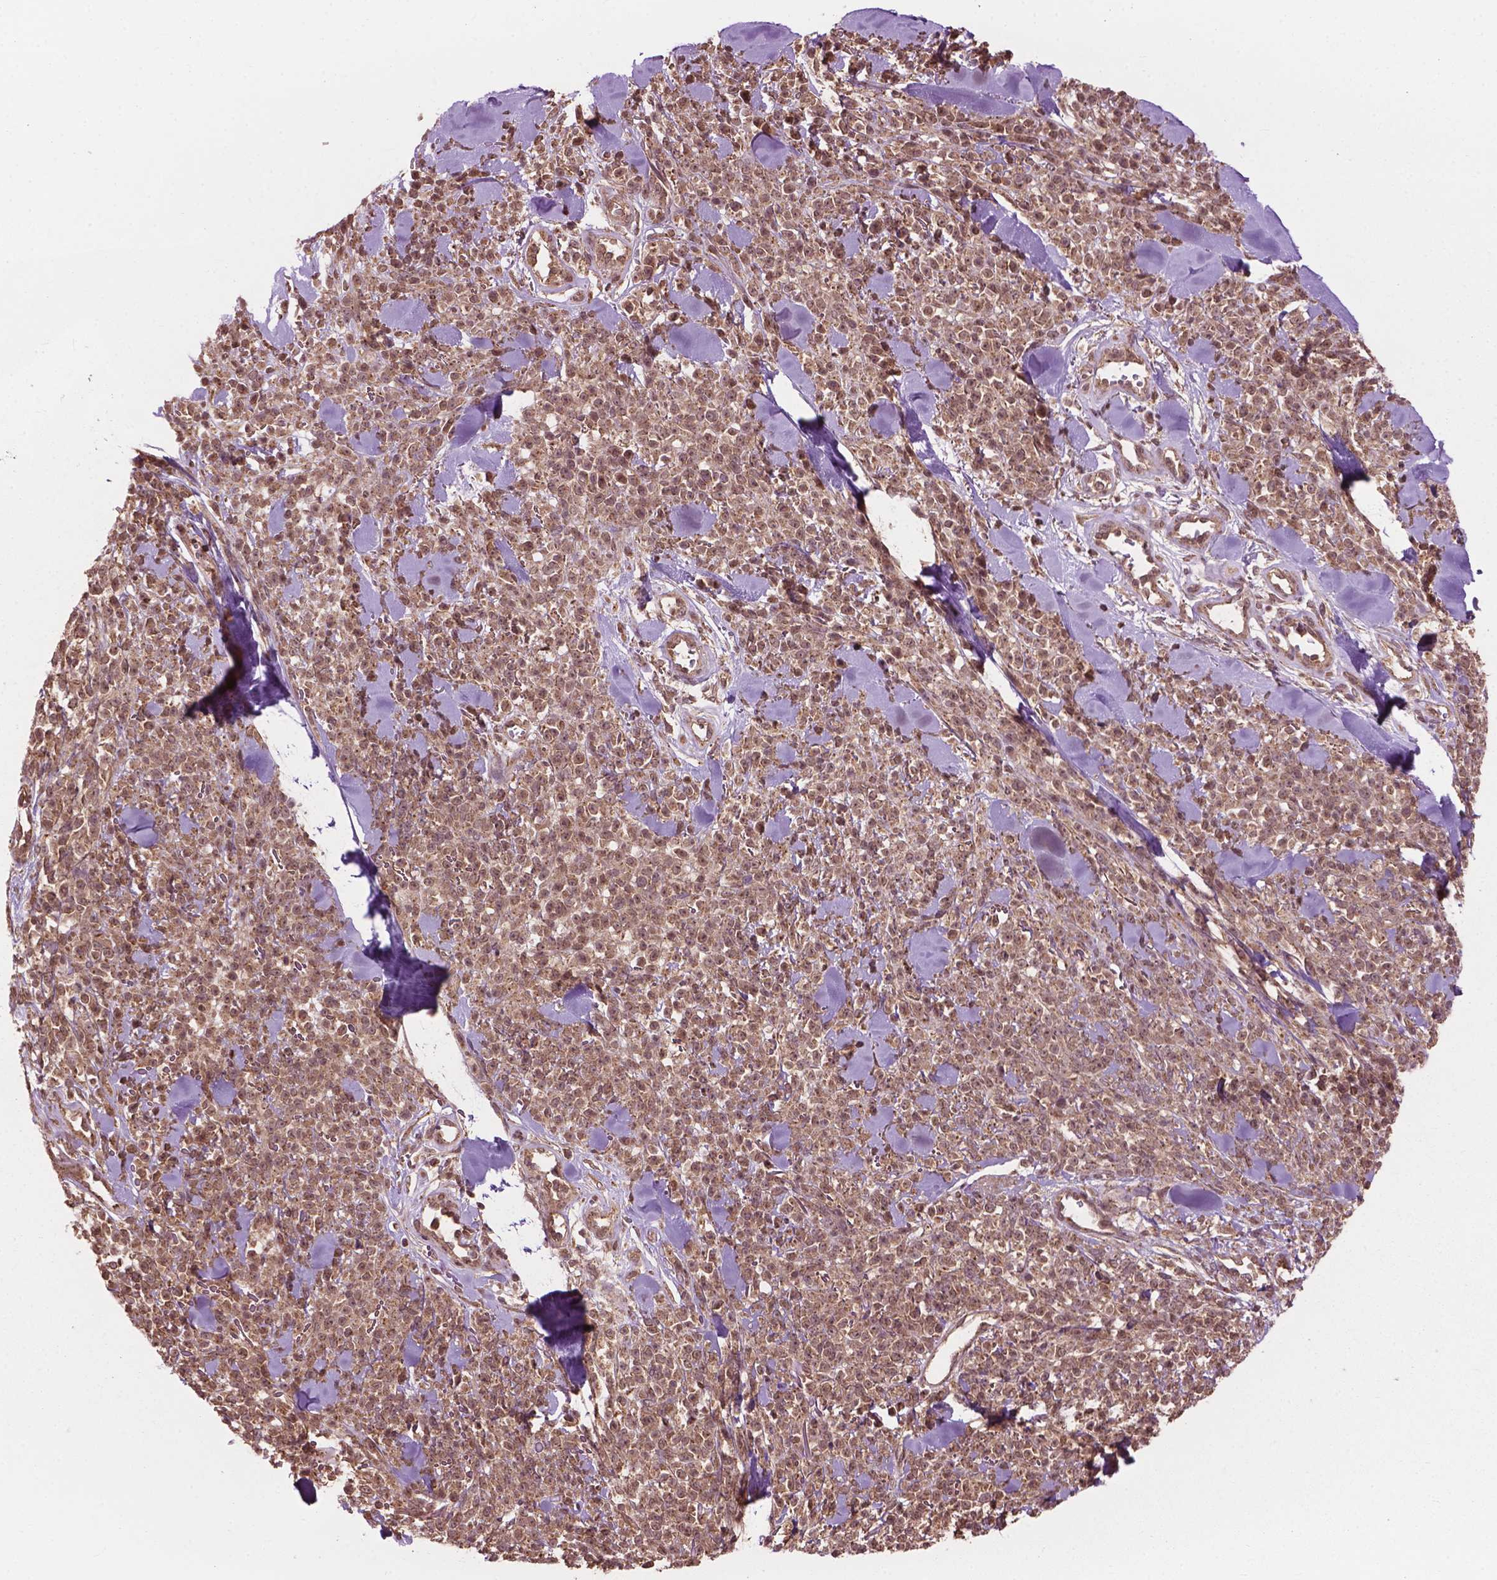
{"staining": {"intensity": "moderate", "quantity": ">75%", "location": "cytoplasmic/membranous,nuclear"}, "tissue": "melanoma", "cell_type": "Tumor cells", "image_type": "cancer", "snomed": [{"axis": "morphology", "description": "Malignant melanoma, NOS"}, {"axis": "topography", "description": "Skin"}, {"axis": "topography", "description": "Skin of trunk"}], "caption": "The histopathology image shows staining of malignant melanoma, revealing moderate cytoplasmic/membranous and nuclear protein positivity (brown color) within tumor cells.", "gene": "PPP1CB", "patient": {"sex": "male", "age": 74}}